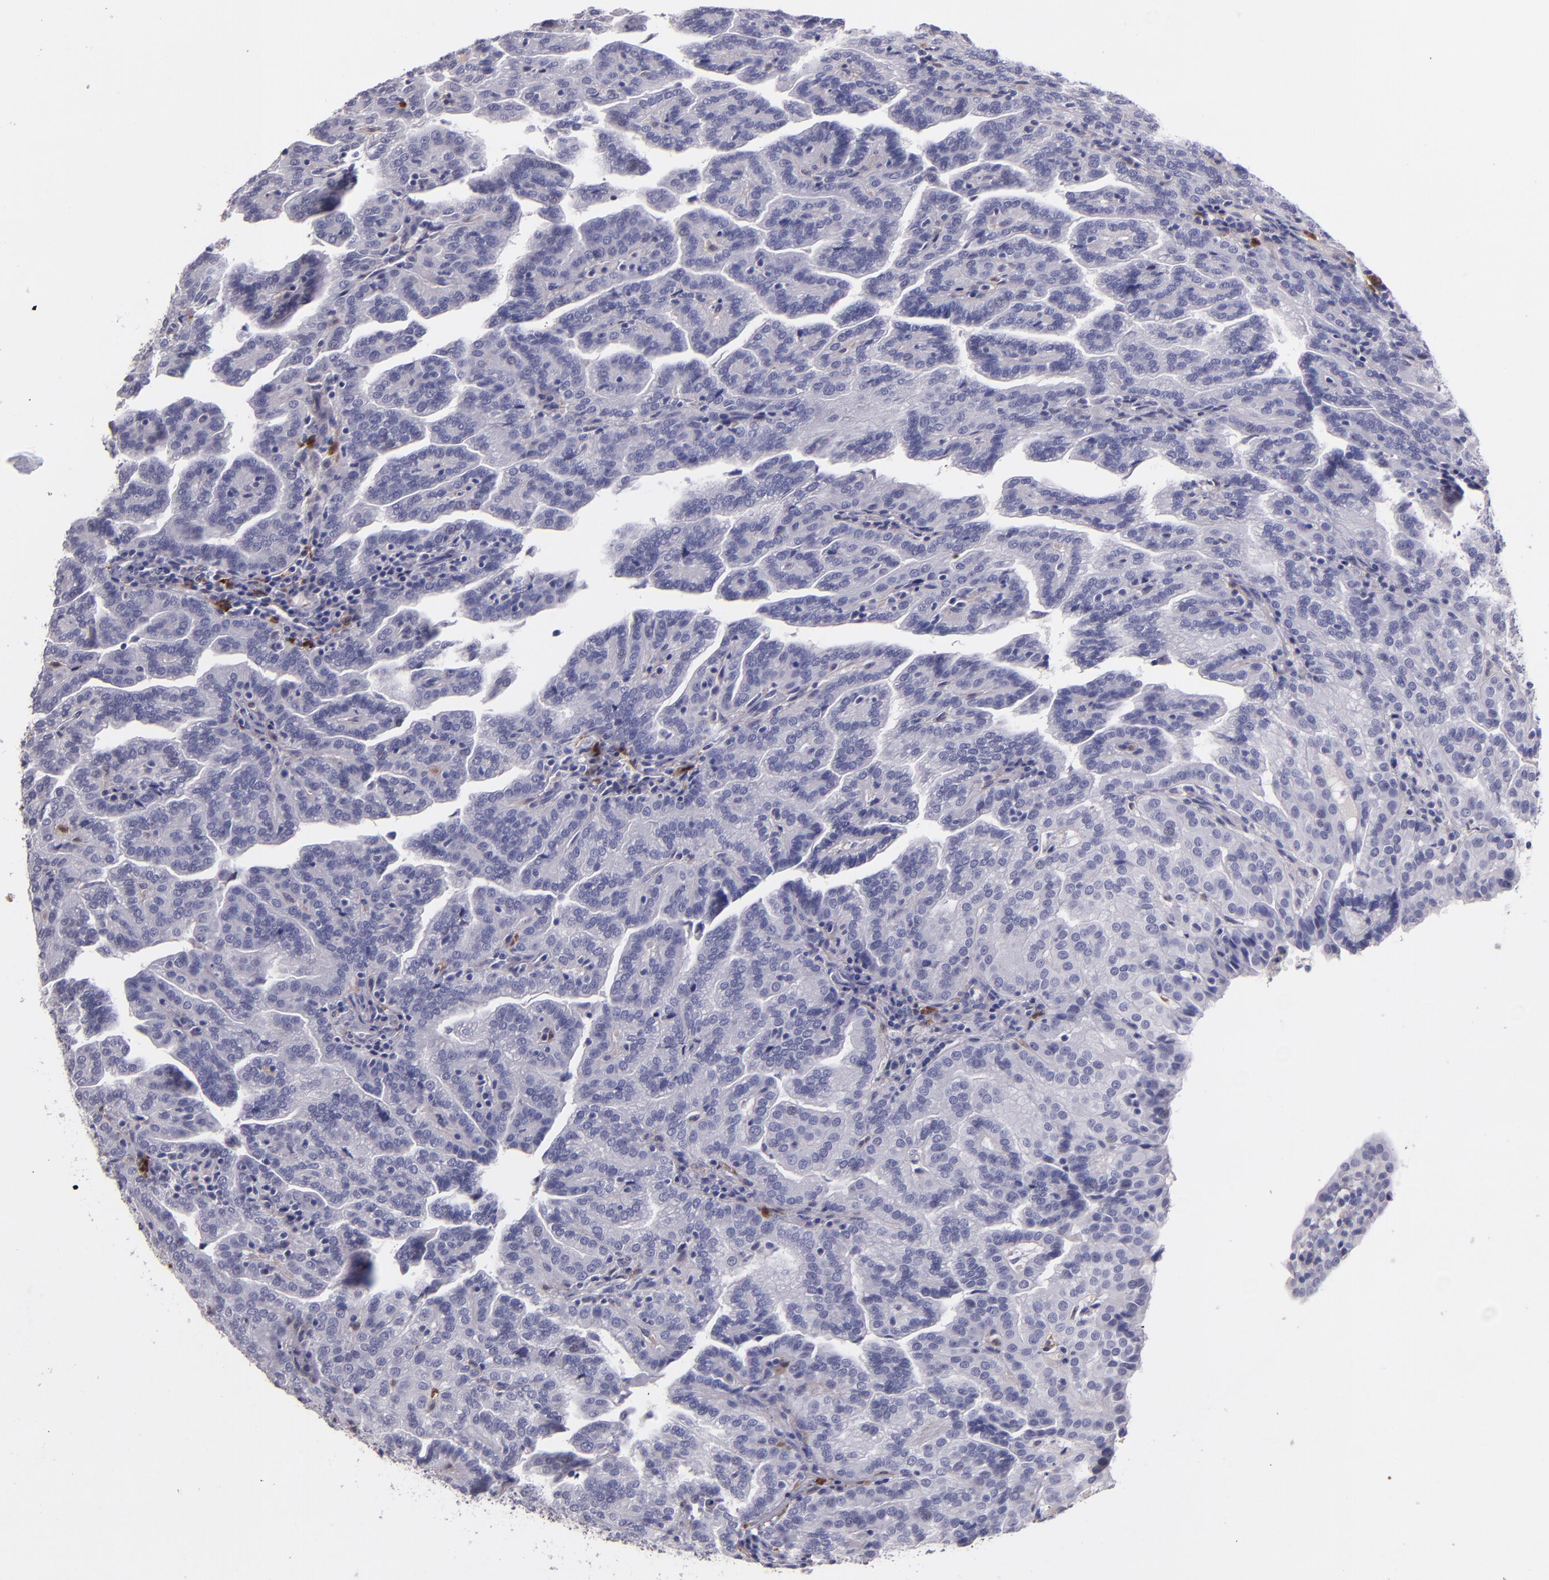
{"staining": {"intensity": "negative", "quantity": "none", "location": "none"}, "tissue": "renal cancer", "cell_type": "Tumor cells", "image_type": "cancer", "snomed": [{"axis": "morphology", "description": "Adenocarcinoma, NOS"}, {"axis": "topography", "description": "Kidney"}], "caption": "Immunohistochemistry (IHC) photomicrograph of renal cancer stained for a protein (brown), which demonstrates no positivity in tumor cells. (Stains: DAB IHC with hematoxylin counter stain, Microscopy: brightfield microscopy at high magnification).", "gene": "F13A1", "patient": {"sex": "male", "age": 61}}